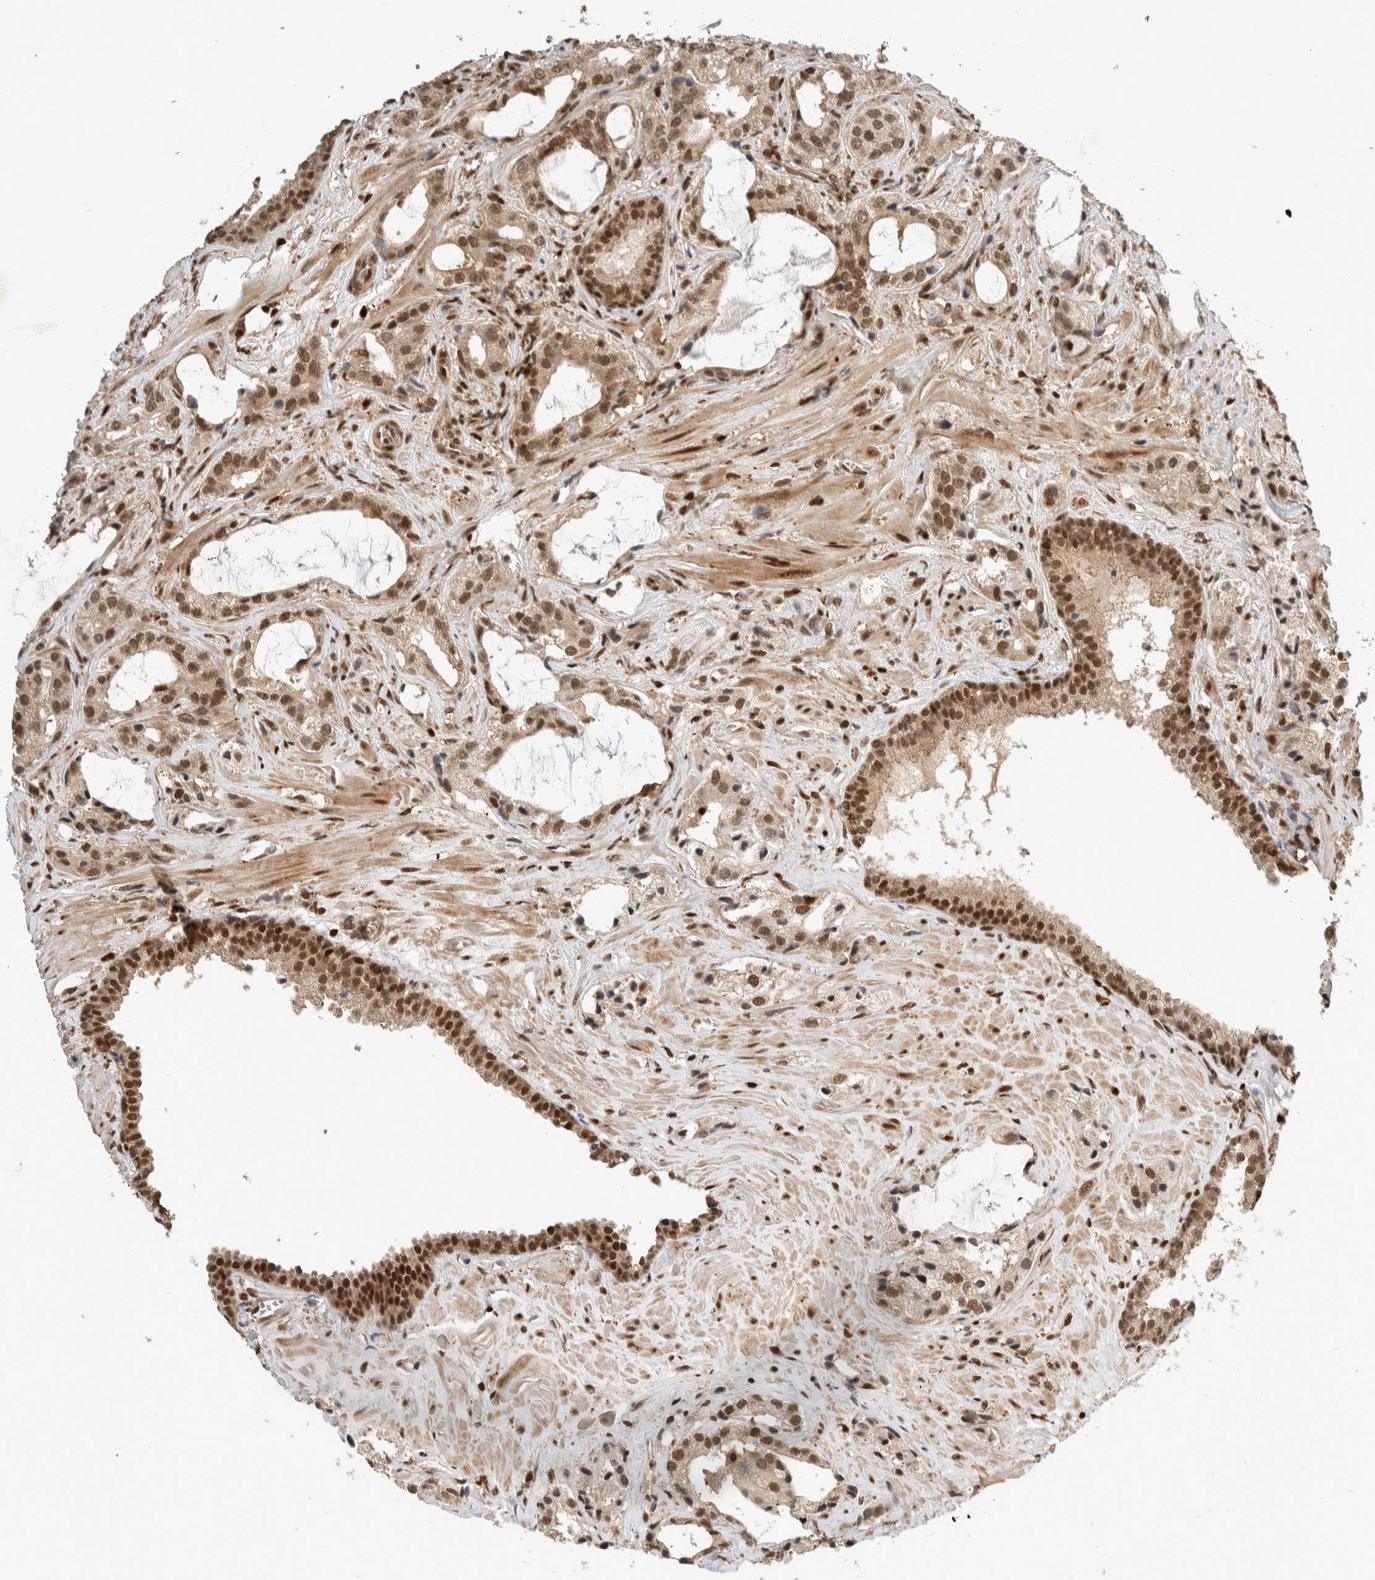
{"staining": {"intensity": "moderate", "quantity": ">75%", "location": "cytoplasmic/membranous,nuclear"}, "tissue": "prostate cancer", "cell_type": "Tumor cells", "image_type": "cancer", "snomed": [{"axis": "morphology", "description": "Adenocarcinoma, High grade"}, {"axis": "topography", "description": "Prostate"}], "caption": "Immunohistochemistry (IHC) histopathology image of prostate adenocarcinoma (high-grade) stained for a protein (brown), which reveals medium levels of moderate cytoplasmic/membranous and nuclear positivity in about >75% of tumor cells.", "gene": "SNRNP40", "patient": {"sex": "male", "age": 66}}